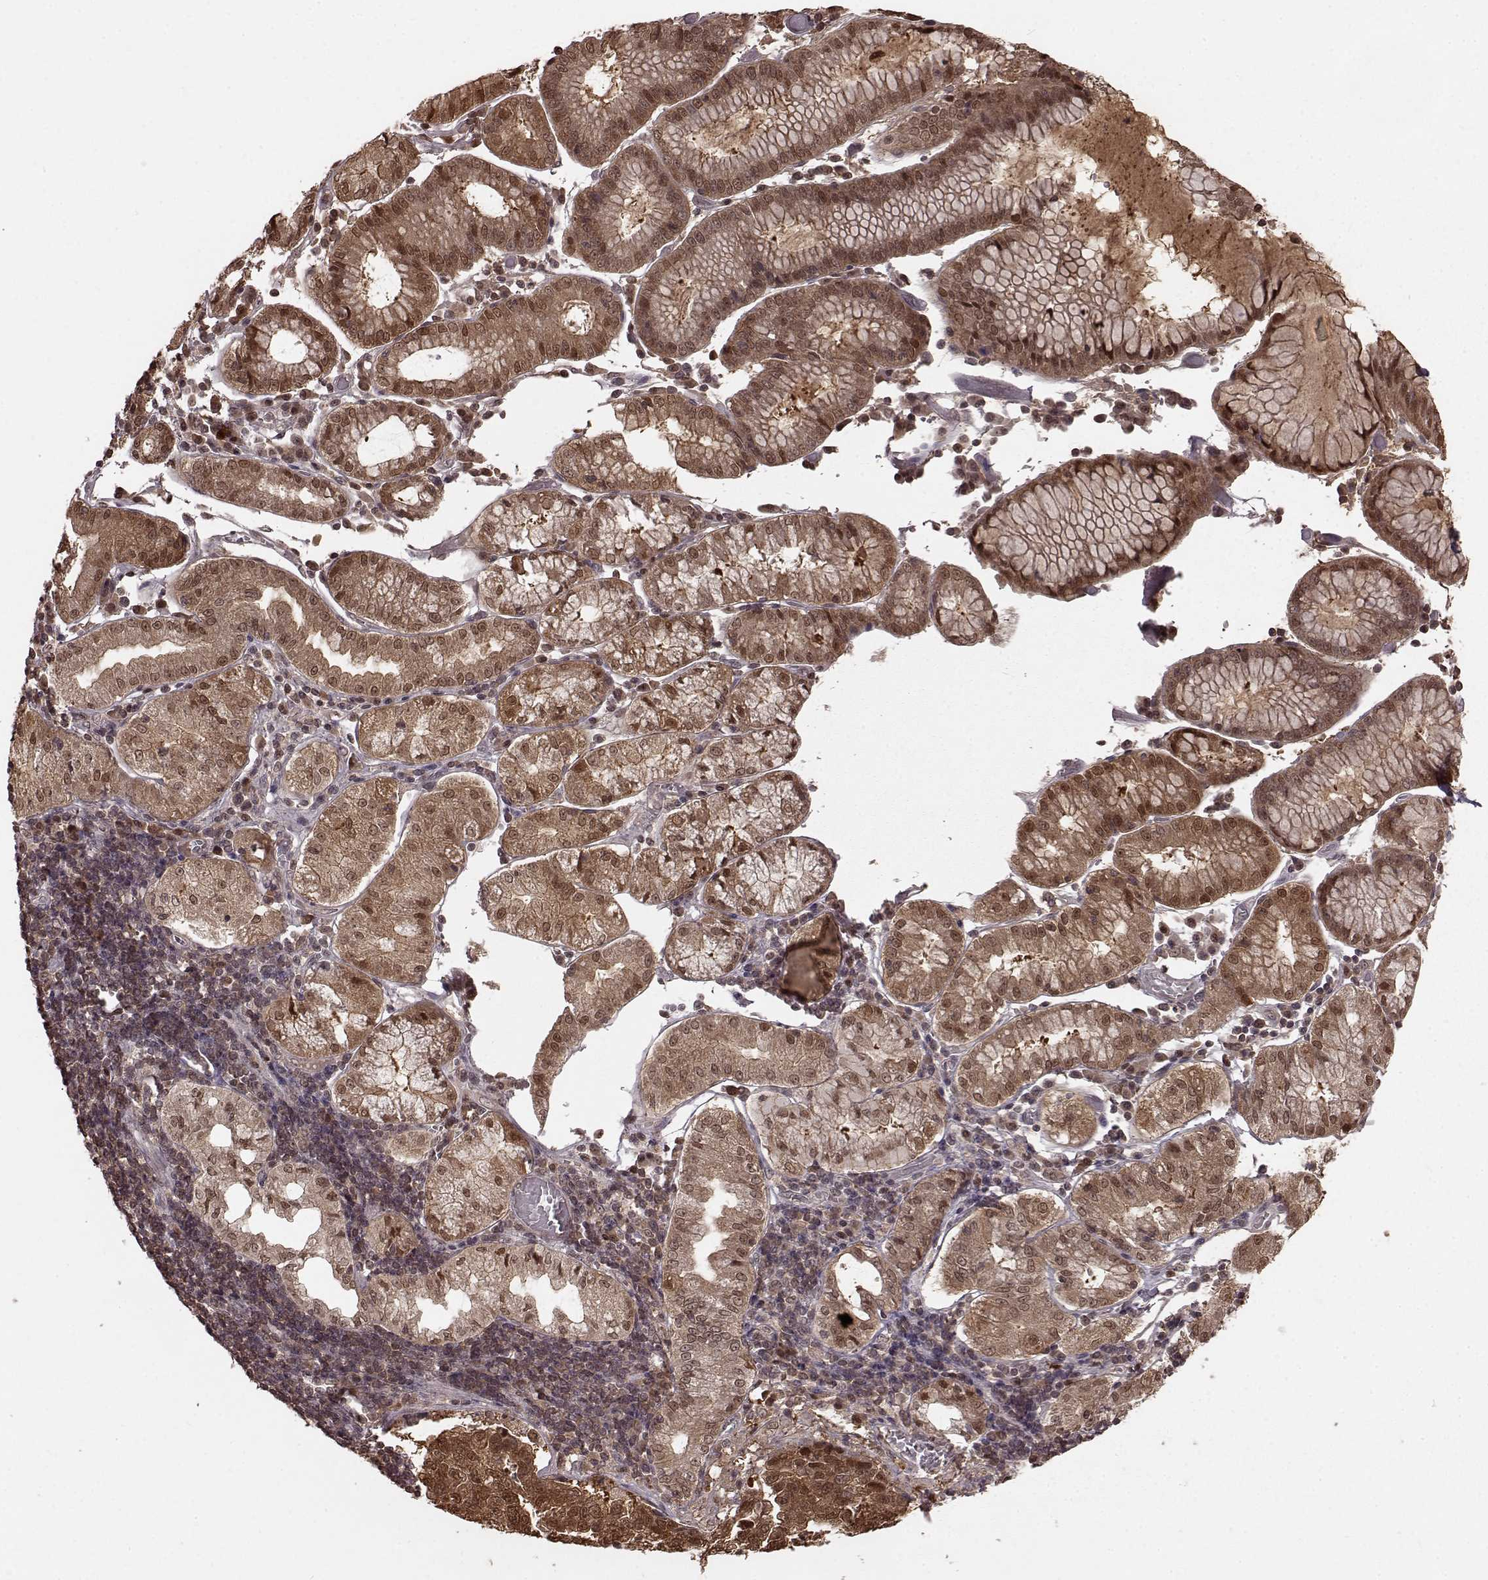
{"staining": {"intensity": "moderate", "quantity": "25%-75%", "location": "cytoplasmic/membranous,nuclear"}, "tissue": "stomach cancer", "cell_type": "Tumor cells", "image_type": "cancer", "snomed": [{"axis": "morphology", "description": "Adenocarcinoma, NOS"}, {"axis": "topography", "description": "Stomach"}], "caption": "Protein expression analysis of human stomach cancer (adenocarcinoma) reveals moderate cytoplasmic/membranous and nuclear staining in approximately 25%-75% of tumor cells.", "gene": "GSS", "patient": {"sex": "male", "age": 93}}